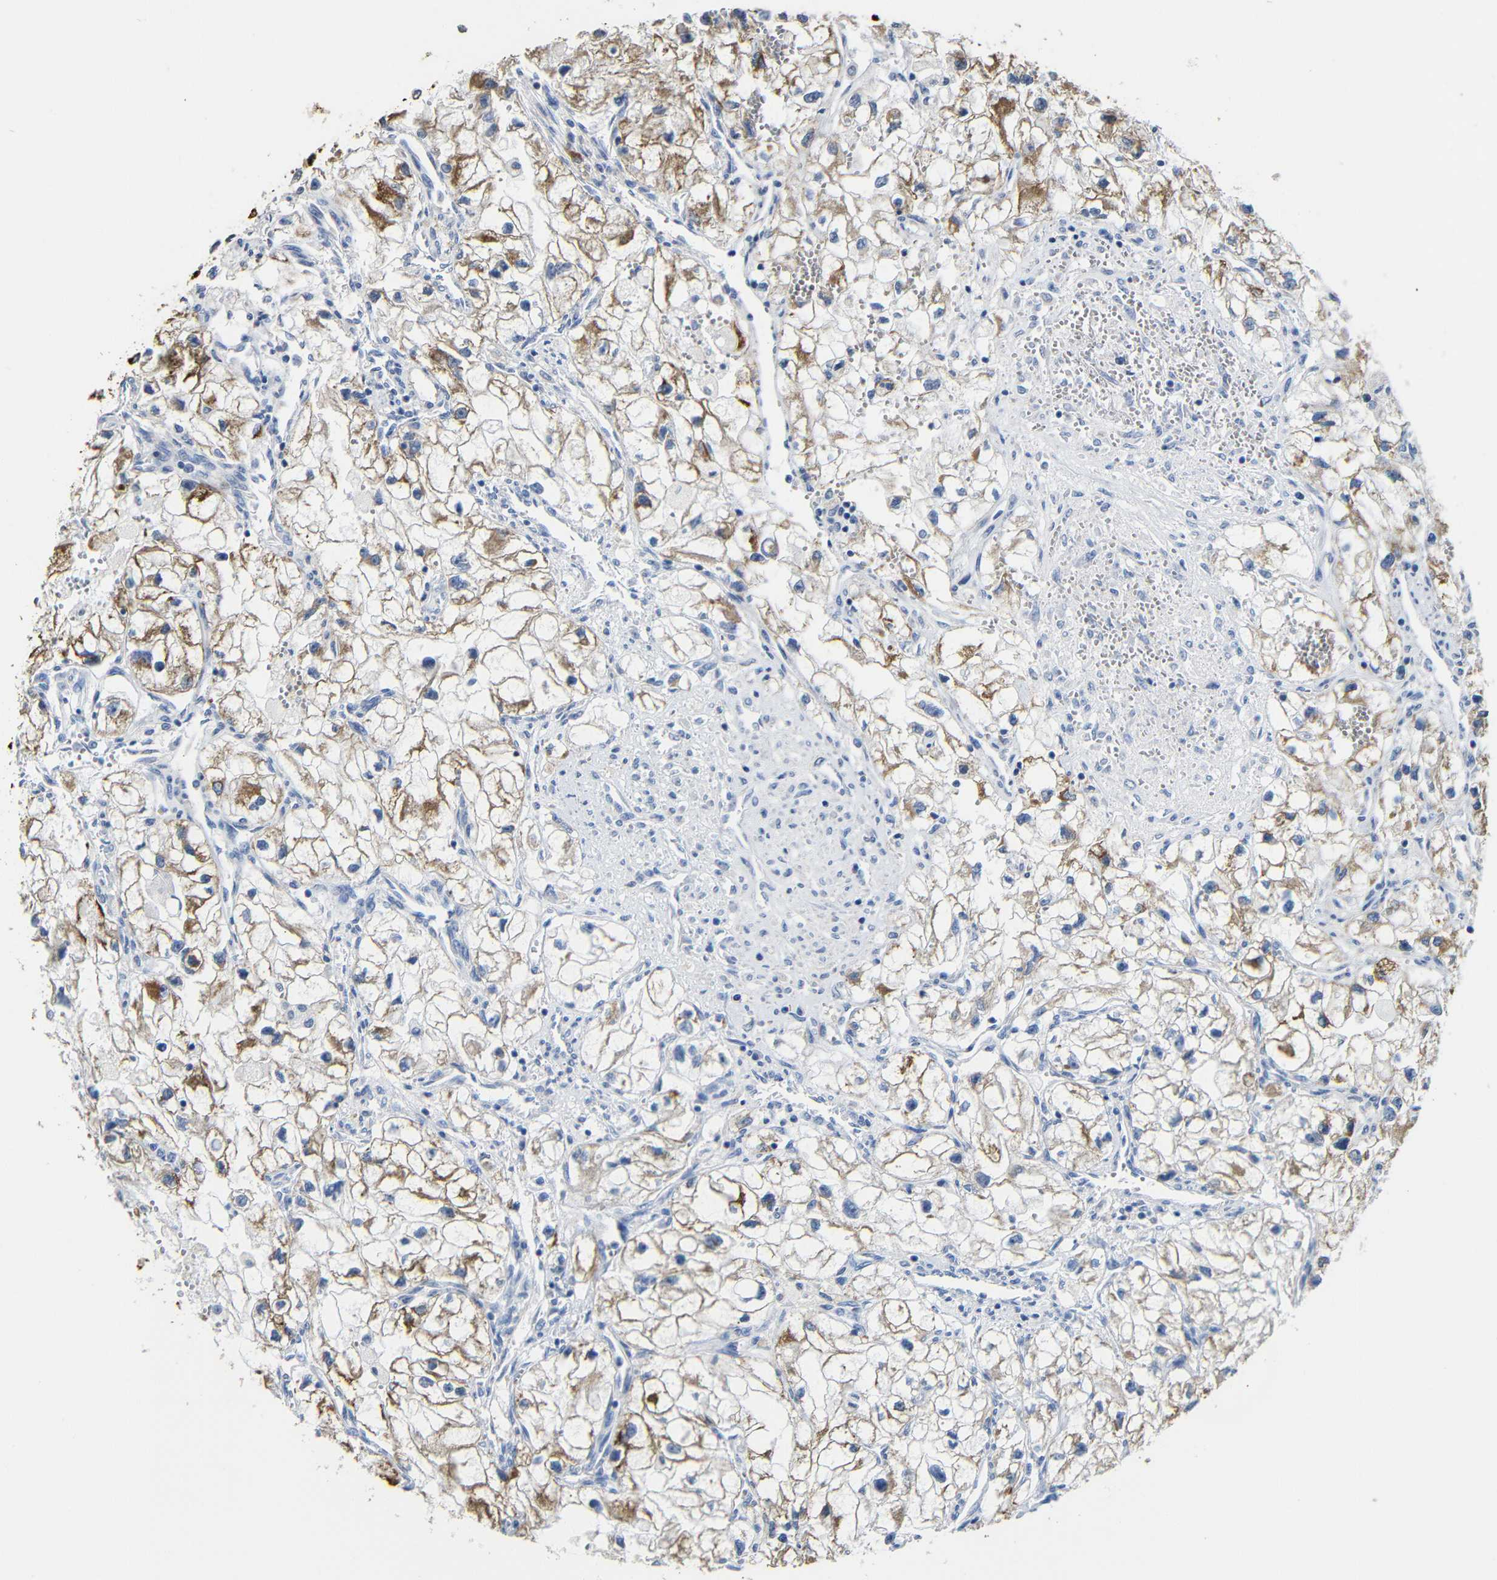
{"staining": {"intensity": "moderate", "quantity": "25%-75%", "location": "cytoplasmic/membranous"}, "tissue": "renal cancer", "cell_type": "Tumor cells", "image_type": "cancer", "snomed": [{"axis": "morphology", "description": "Adenocarcinoma, NOS"}, {"axis": "topography", "description": "Kidney"}], "caption": "Protein expression analysis of human renal cancer (adenocarcinoma) reveals moderate cytoplasmic/membranous positivity in about 25%-75% of tumor cells.", "gene": "MAOA", "patient": {"sex": "female", "age": 70}}